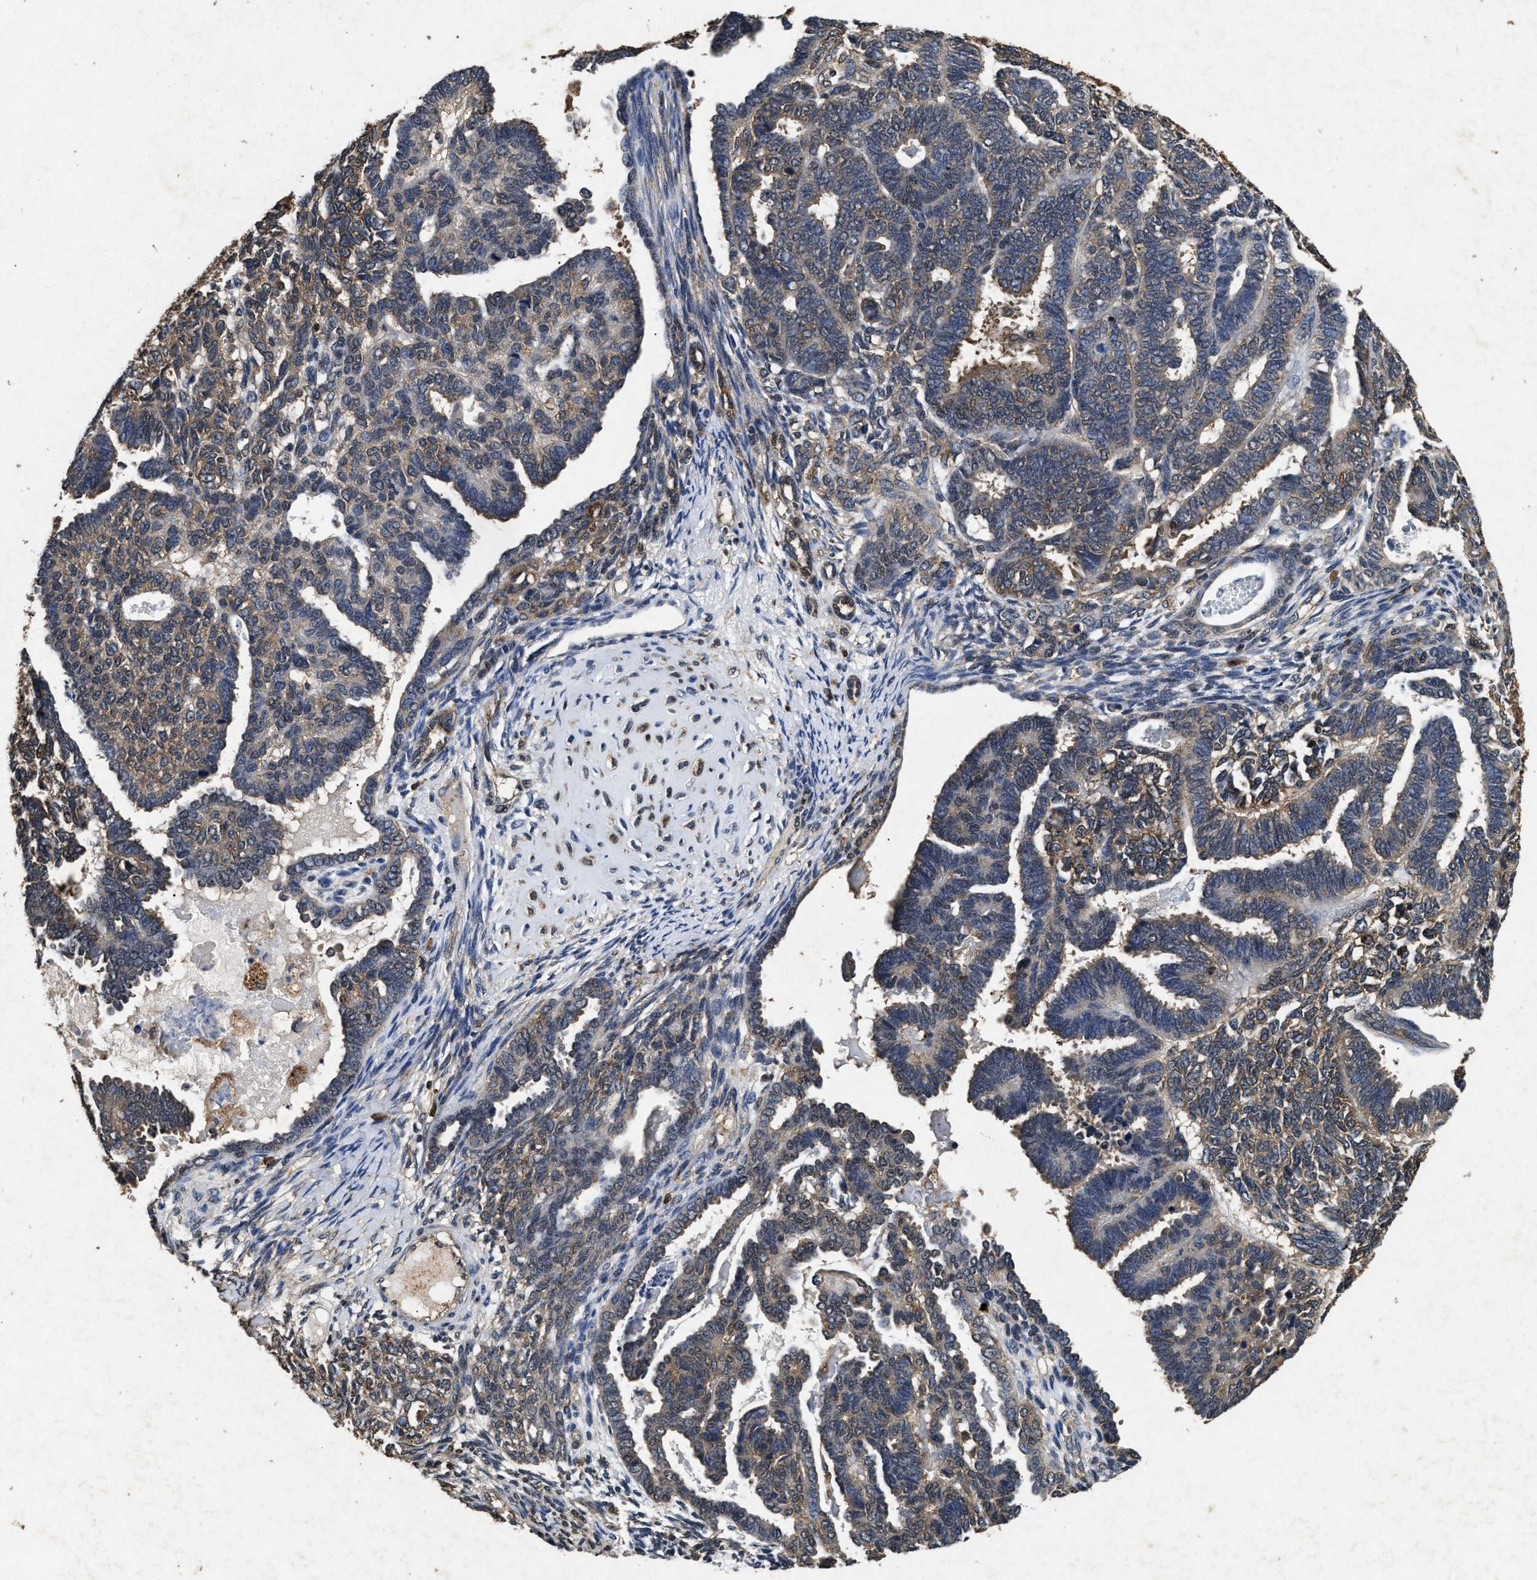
{"staining": {"intensity": "weak", "quantity": "25%-75%", "location": "cytoplasmic/membranous"}, "tissue": "endometrial cancer", "cell_type": "Tumor cells", "image_type": "cancer", "snomed": [{"axis": "morphology", "description": "Neoplasm, malignant, NOS"}, {"axis": "topography", "description": "Endometrium"}], "caption": "Human malignant neoplasm (endometrial) stained with a protein marker reveals weak staining in tumor cells.", "gene": "PDAP1", "patient": {"sex": "female", "age": 74}}